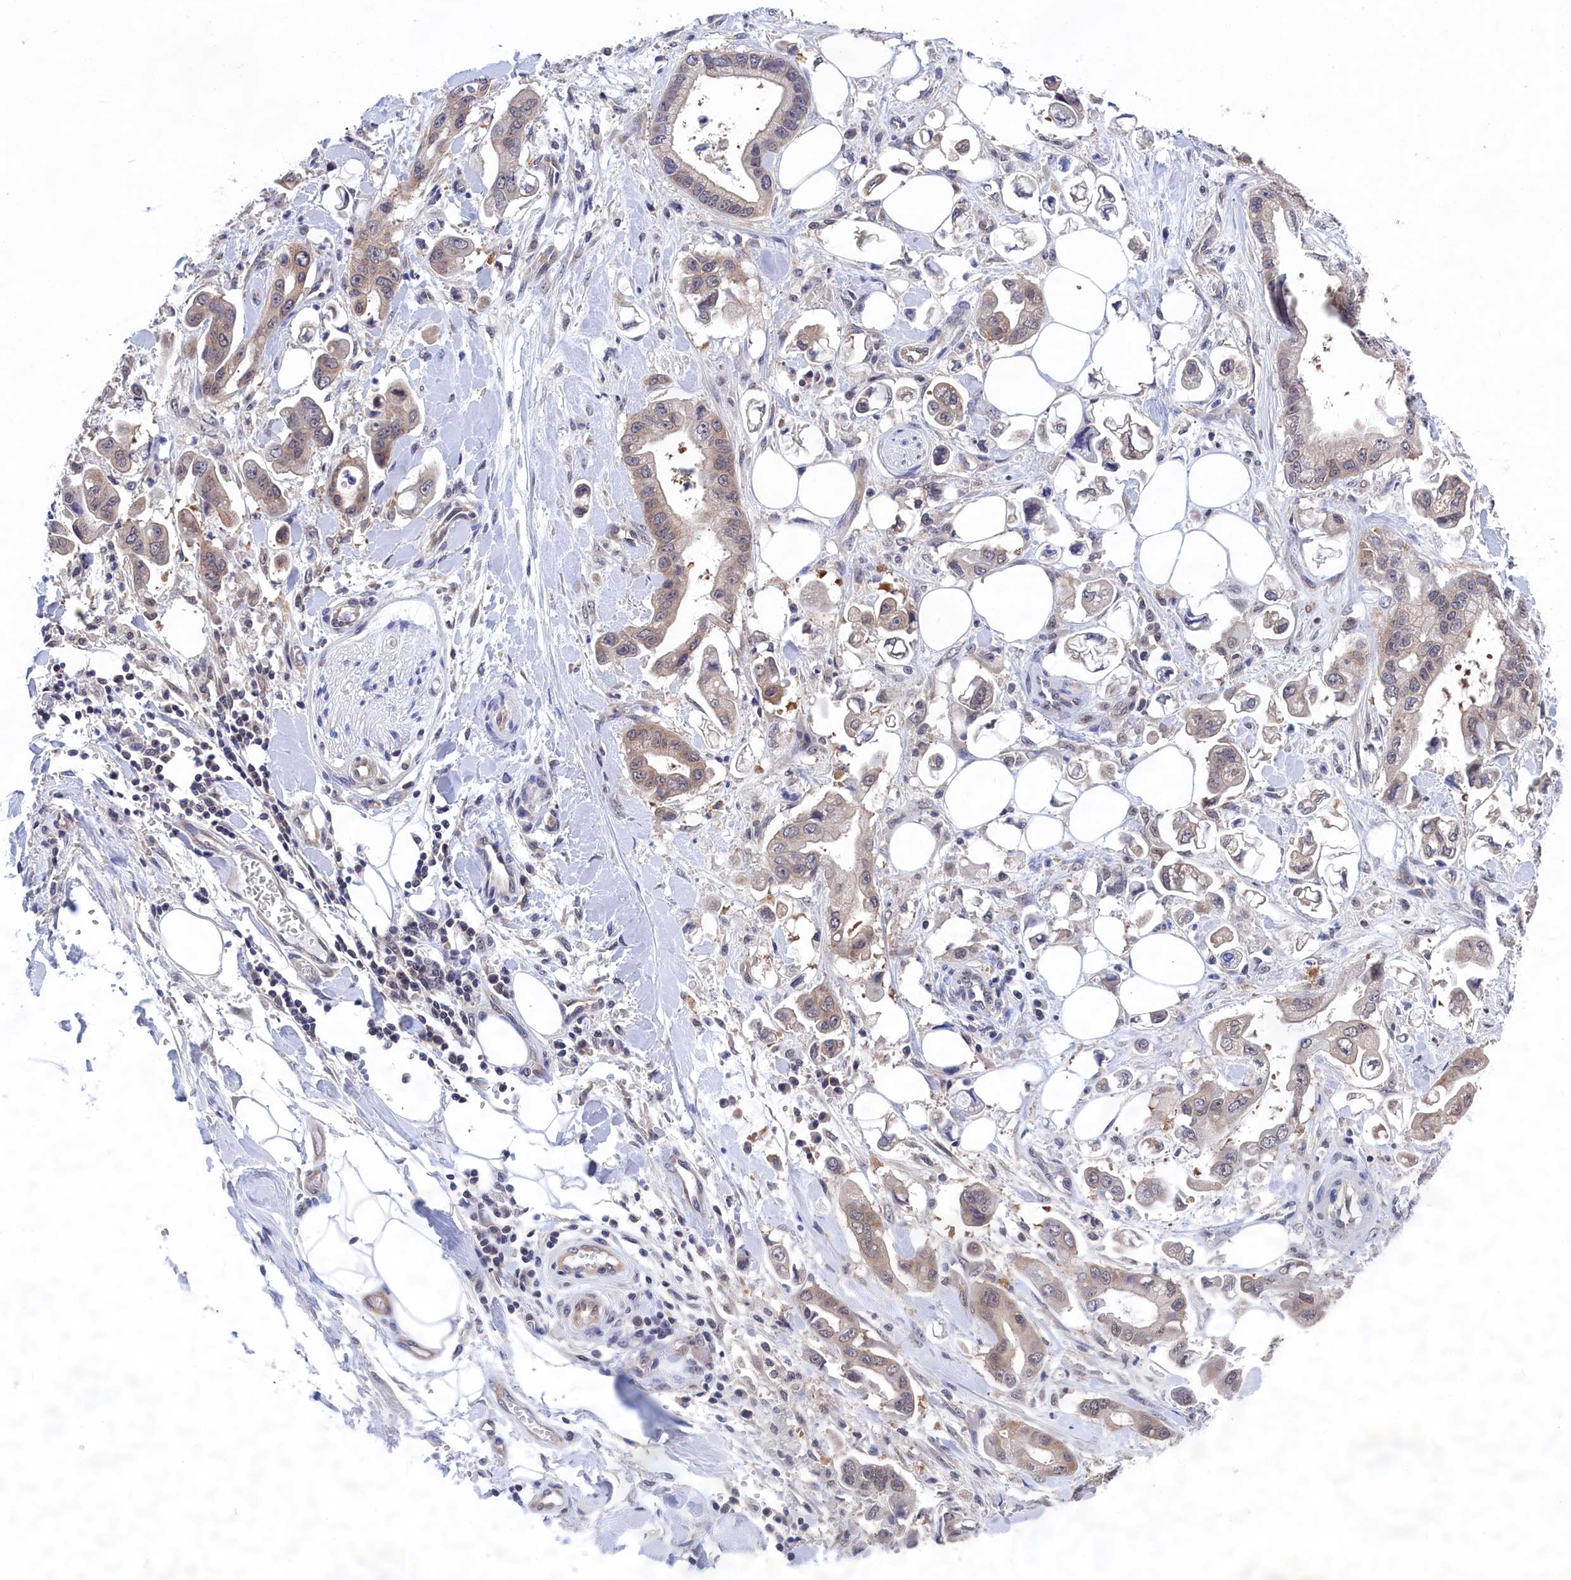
{"staining": {"intensity": "weak", "quantity": "25%-75%", "location": "cytoplasmic/membranous"}, "tissue": "stomach cancer", "cell_type": "Tumor cells", "image_type": "cancer", "snomed": [{"axis": "morphology", "description": "Adenocarcinoma, NOS"}, {"axis": "topography", "description": "Stomach"}], "caption": "Protein staining of adenocarcinoma (stomach) tissue exhibits weak cytoplasmic/membranous expression in about 25%-75% of tumor cells.", "gene": "PGP", "patient": {"sex": "male", "age": 62}}